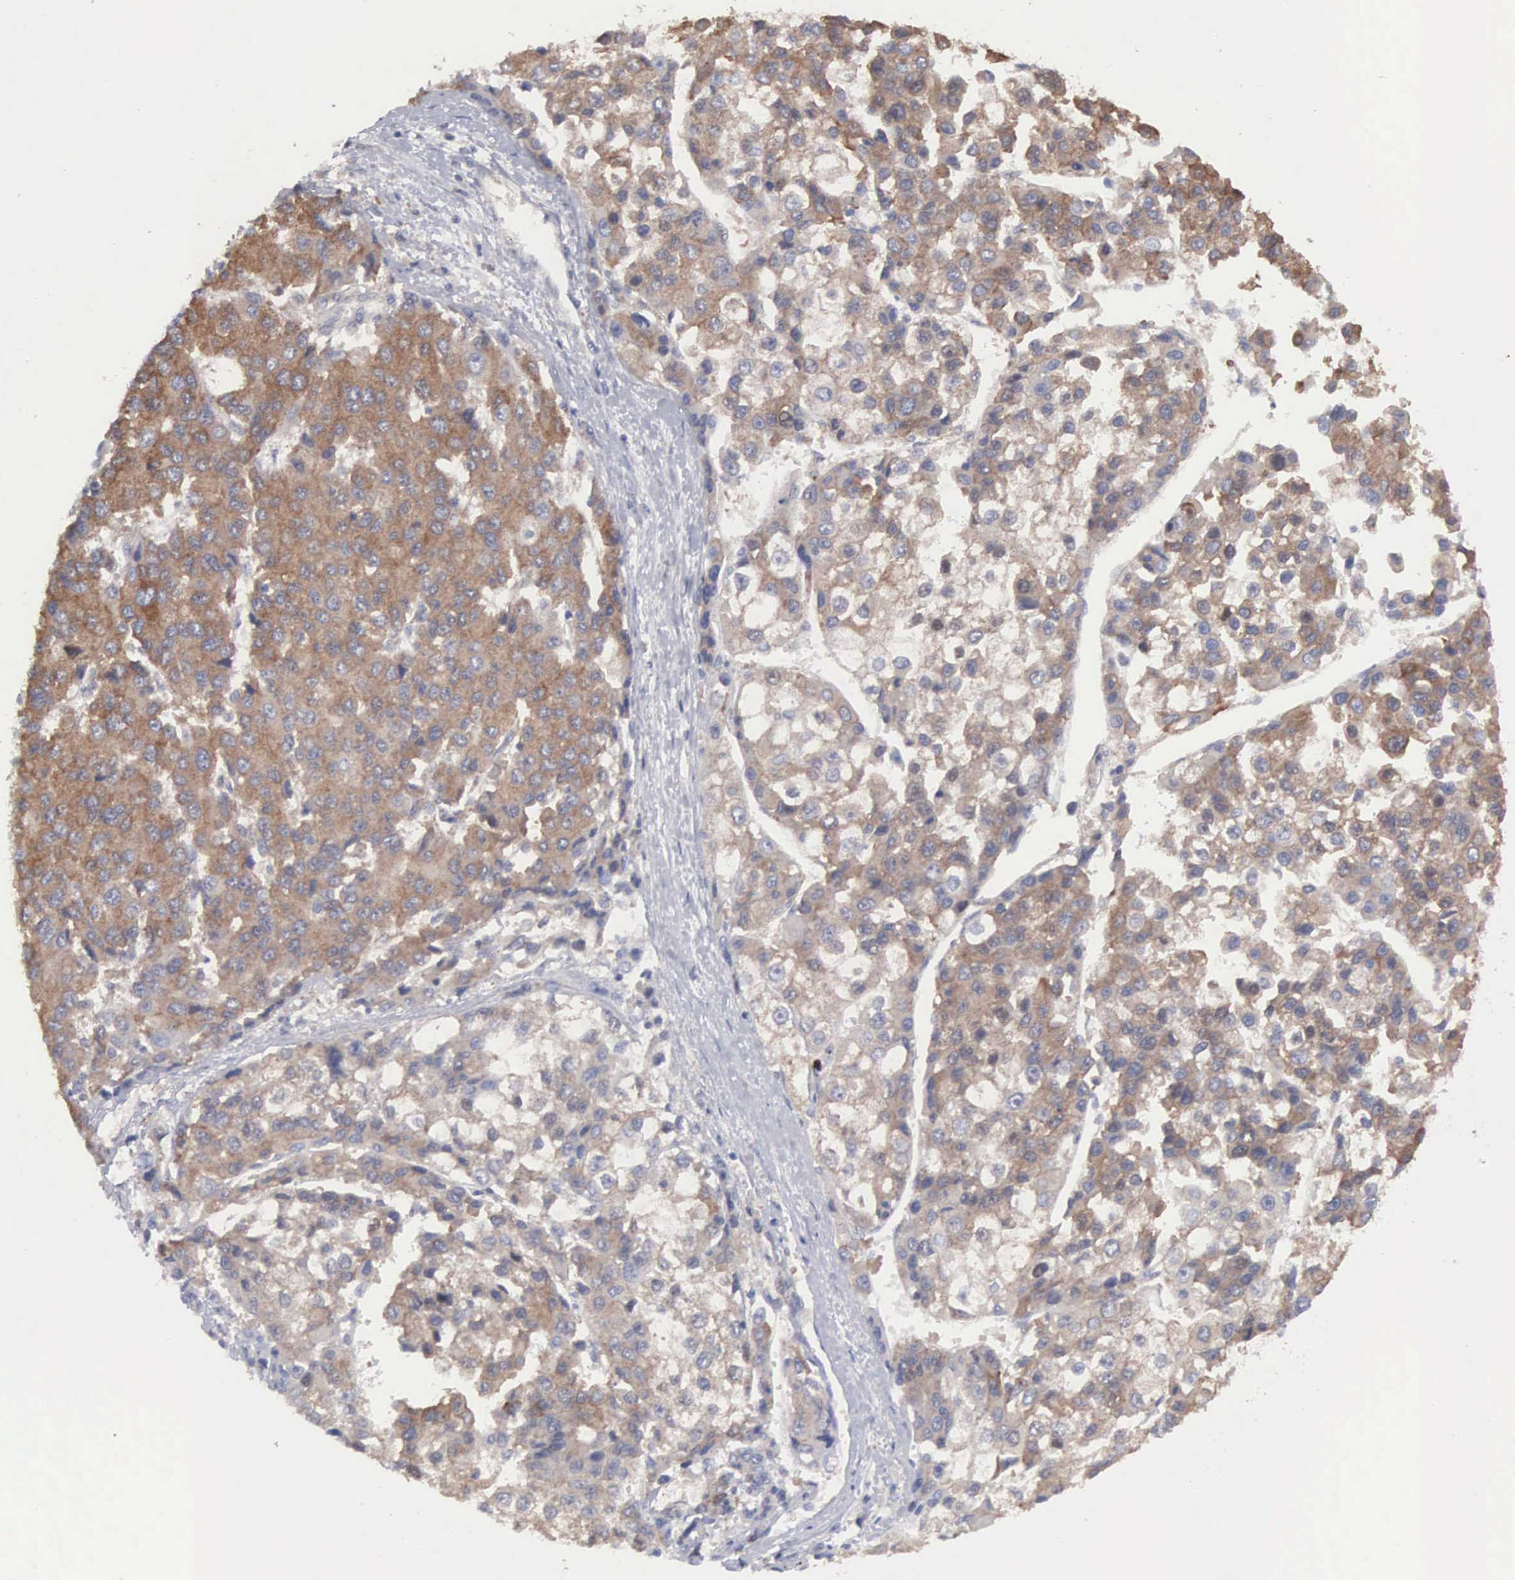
{"staining": {"intensity": "moderate", "quantity": "25%-75%", "location": "cytoplasmic/membranous"}, "tissue": "liver cancer", "cell_type": "Tumor cells", "image_type": "cancer", "snomed": [{"axis": "morphology", "description": "Carcinoma, Hepatocellular, NOS"}, {"axis": "topography", "description": "Liver"}], "caption": "Protein analysis of liver cancer tissue demonstrates moderate cytoplasmic/membranous expression in approximately 25%-75% of tumor cells. Immunohistochemistry (ihc) stains the protein of interest in brown and the nuclei are stained blue.", "gene": "MTHFD1", "patient": {"sex": "female", "age": 66}}